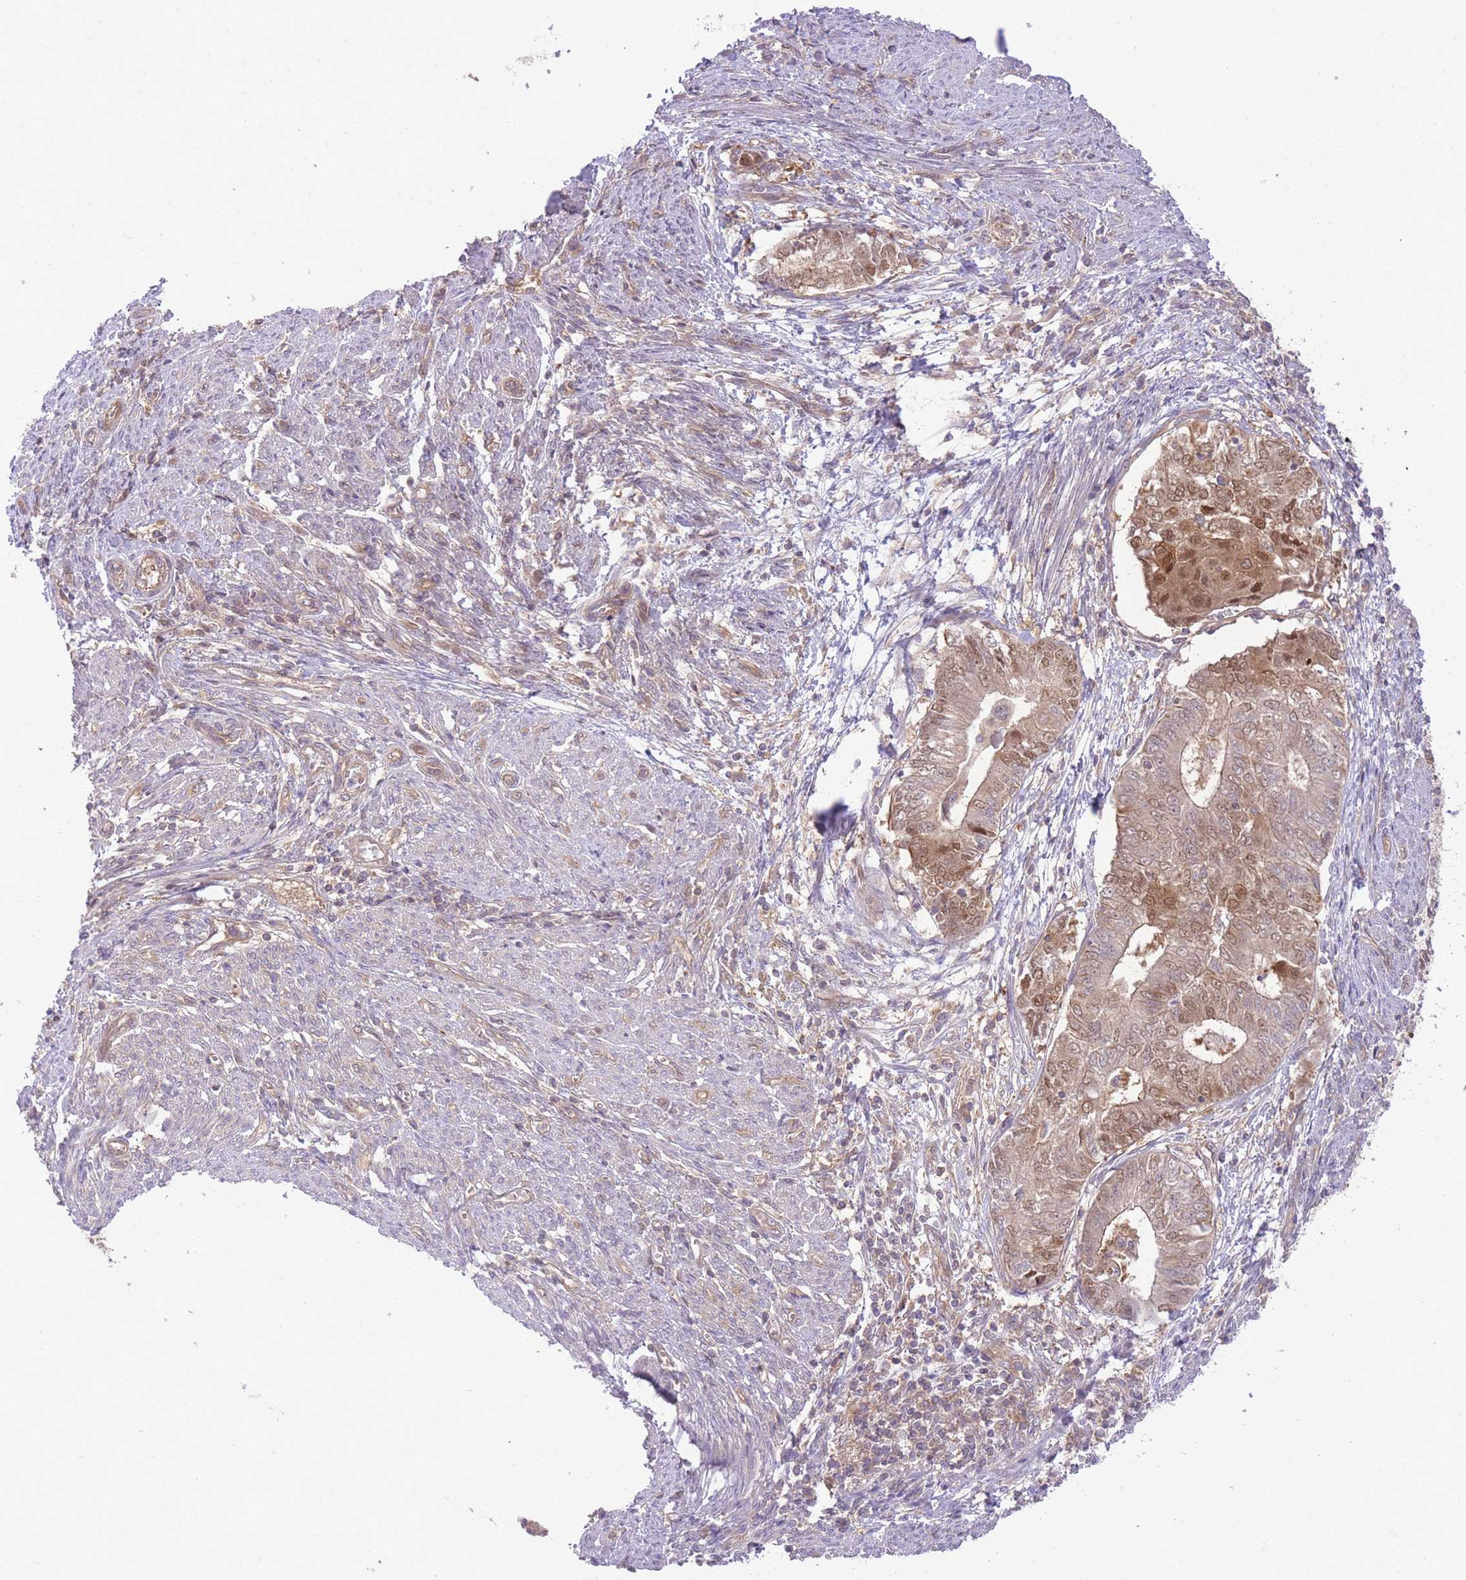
{"staining": {"intensity": "moderate", "quantity": "25%-75%", "location": "cytoplasmic/membranous,nuclear"}, "tissue": "endometrial cancer", "cell_type": "Tumor cells", "image_type": "cancer", "snomed": [{"axis": "morphology", "description": "Adenocarcinoma, NOS"}, {"axis": "topography", "description": "Endometrium"}], "caption": "This is an image of immunohistochemistry staining of endometrial cancer, which shows moderate staining in the cytoplasmic/membranous and nuclear of tumor cells.", "gene": "PREP", "patient": {"sex": "female", "age": 62}}